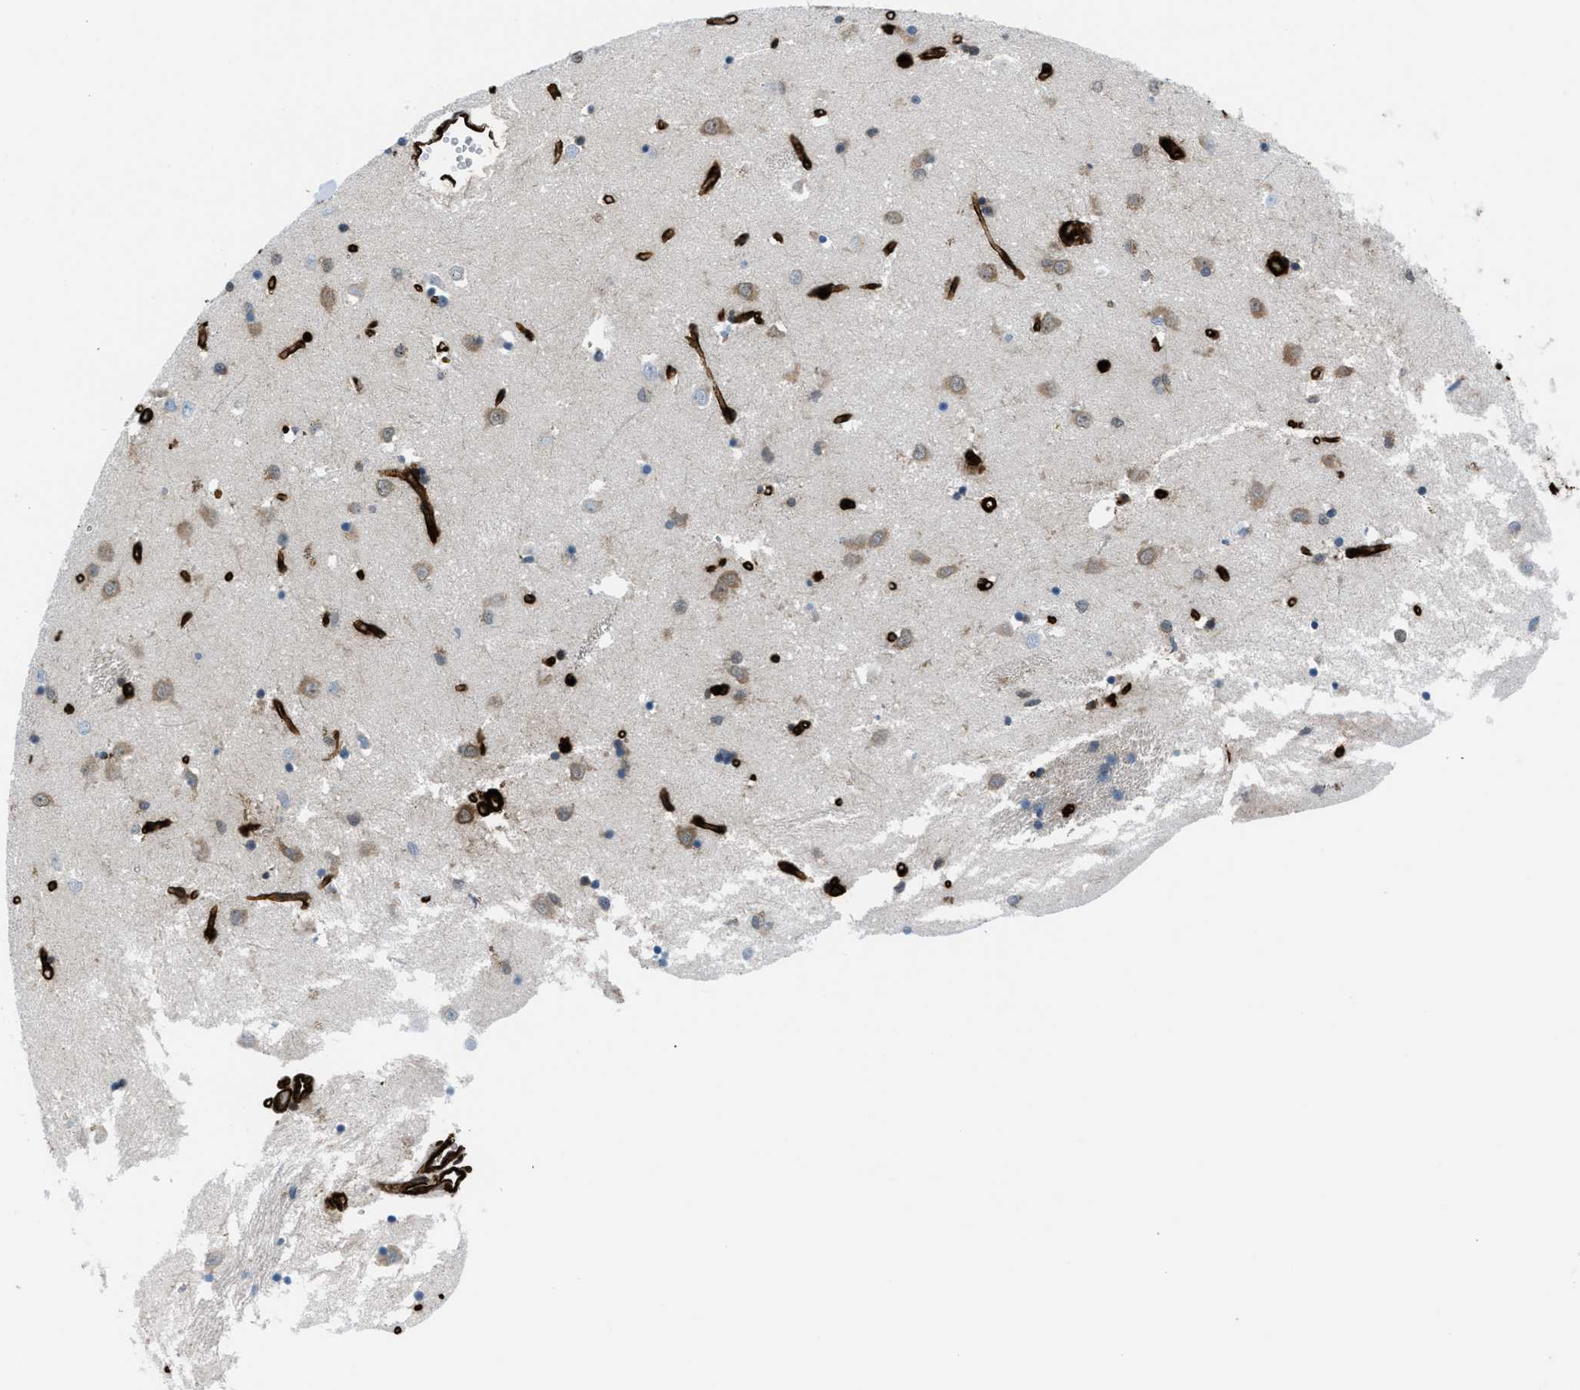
{"staining": {"intensity": "moderate", "quantity": "<25%", "location": "cytoplasmic/membranous"}, "tissue": "caudate", "cell_type": "Glial cells", "image_type": "normal", "snomed": [{"axis": "morphology", "description": "Normal tissue, NOS"}, {"axis": "topography", "description": "Lateral ventricle wall"}], "caption": "A high-resolution micrograph shows IHC staining of unremarkable caudate, which displays moderate cytoplasmic/membranous staining in about <25% of glial cells. (DAB IHC with brightfield microscopy, high magnification).", "gene": "CALD1", "patient": {"sex": "female", "age": 19}}